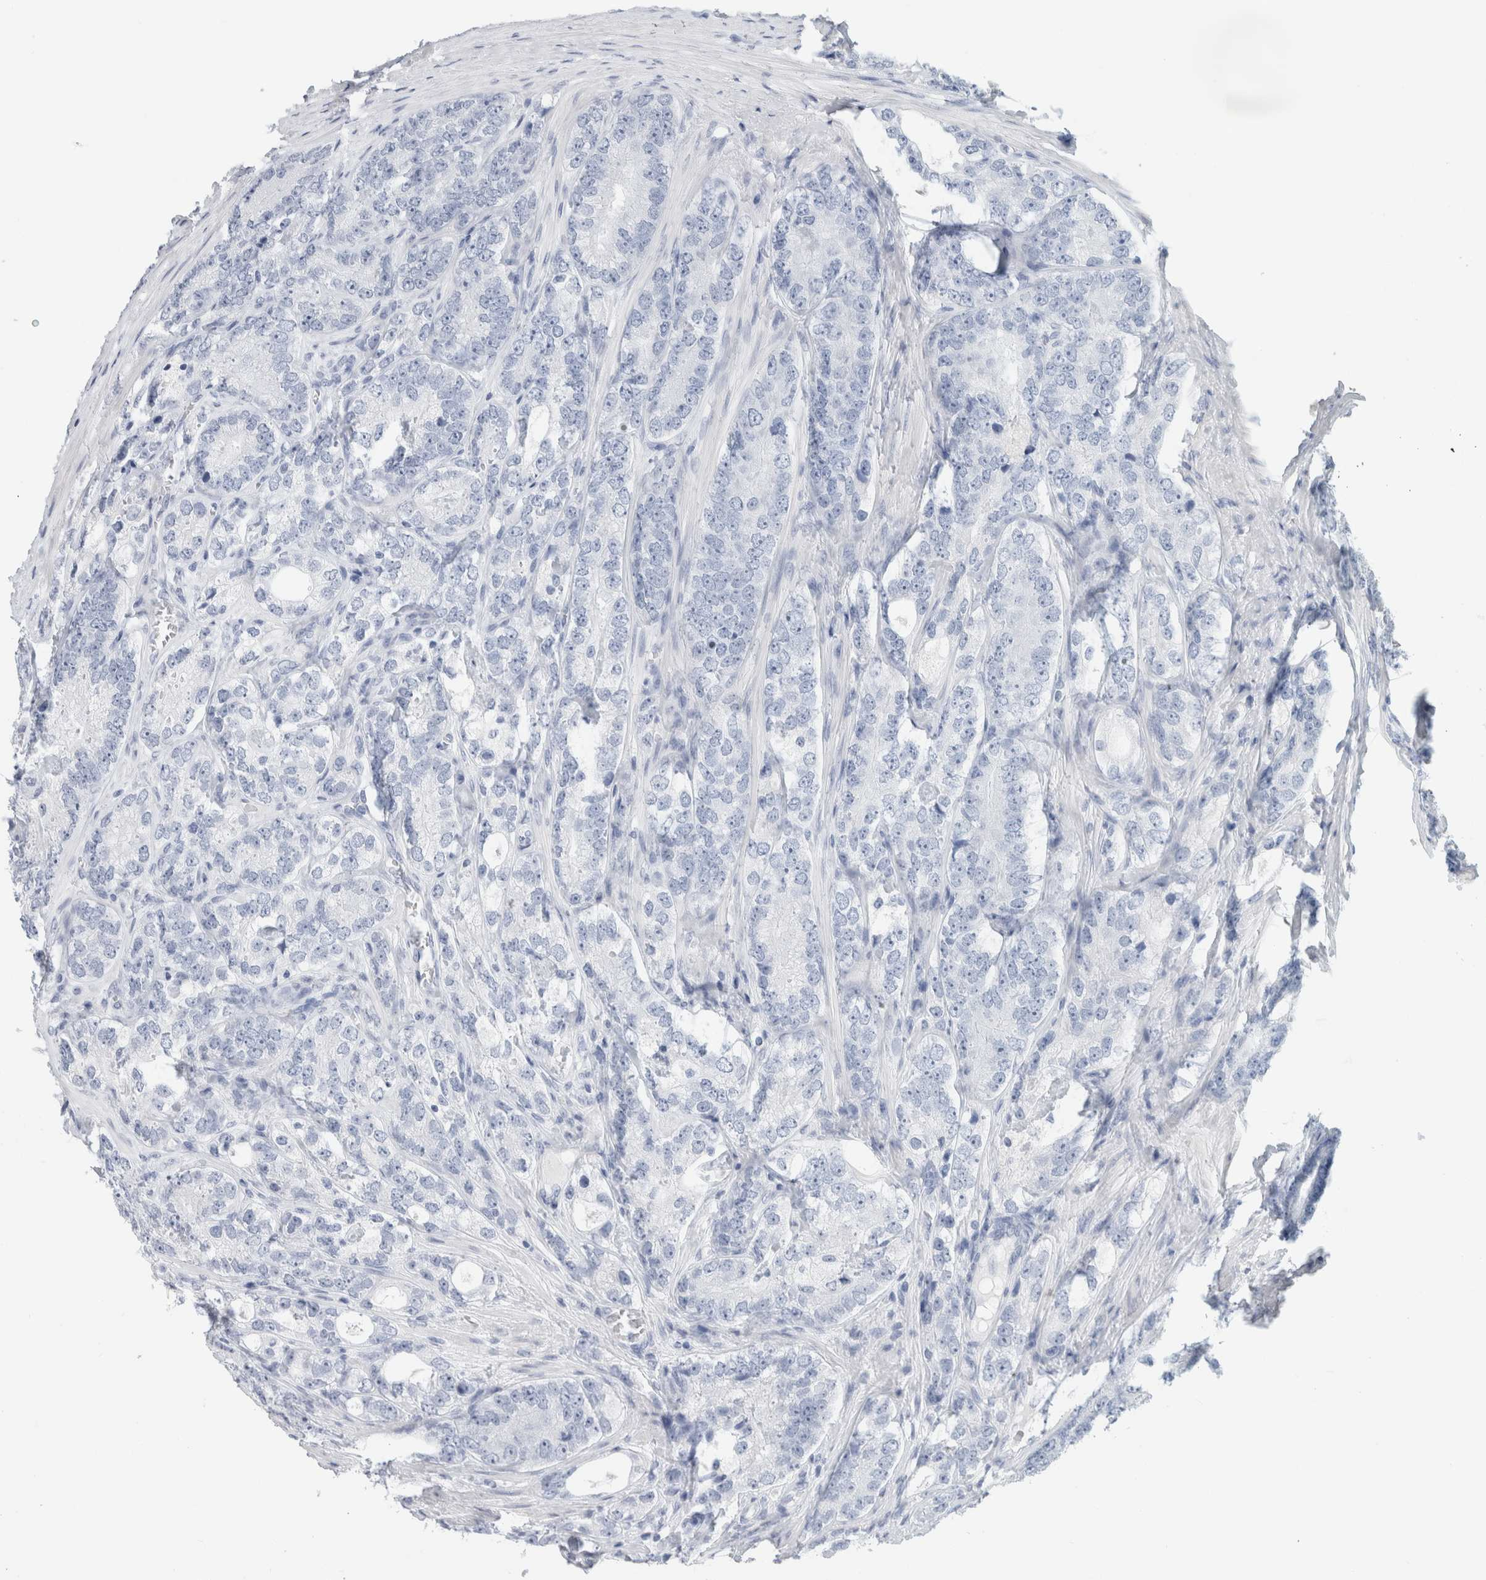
{"staining": {"intensity": "negative", "quantity": "none", "location": "none"}, "tissue": "prostate cancer", "cell_type": "Tumor cells", "image_type": "cancer", "snomed": [{"axis": "morphology", "description": "Adenocarcinoma, High grade"}, {"axis": "topography", "description": "Prostate"}], "caption": "DAB immunohistochemical staining of human prostate cancer (high-grade adenocarcinoma) reveals no significant positivity in tumor cells.", "gene": "BCAN", "patient": {"sex": "male", "age": 56}}